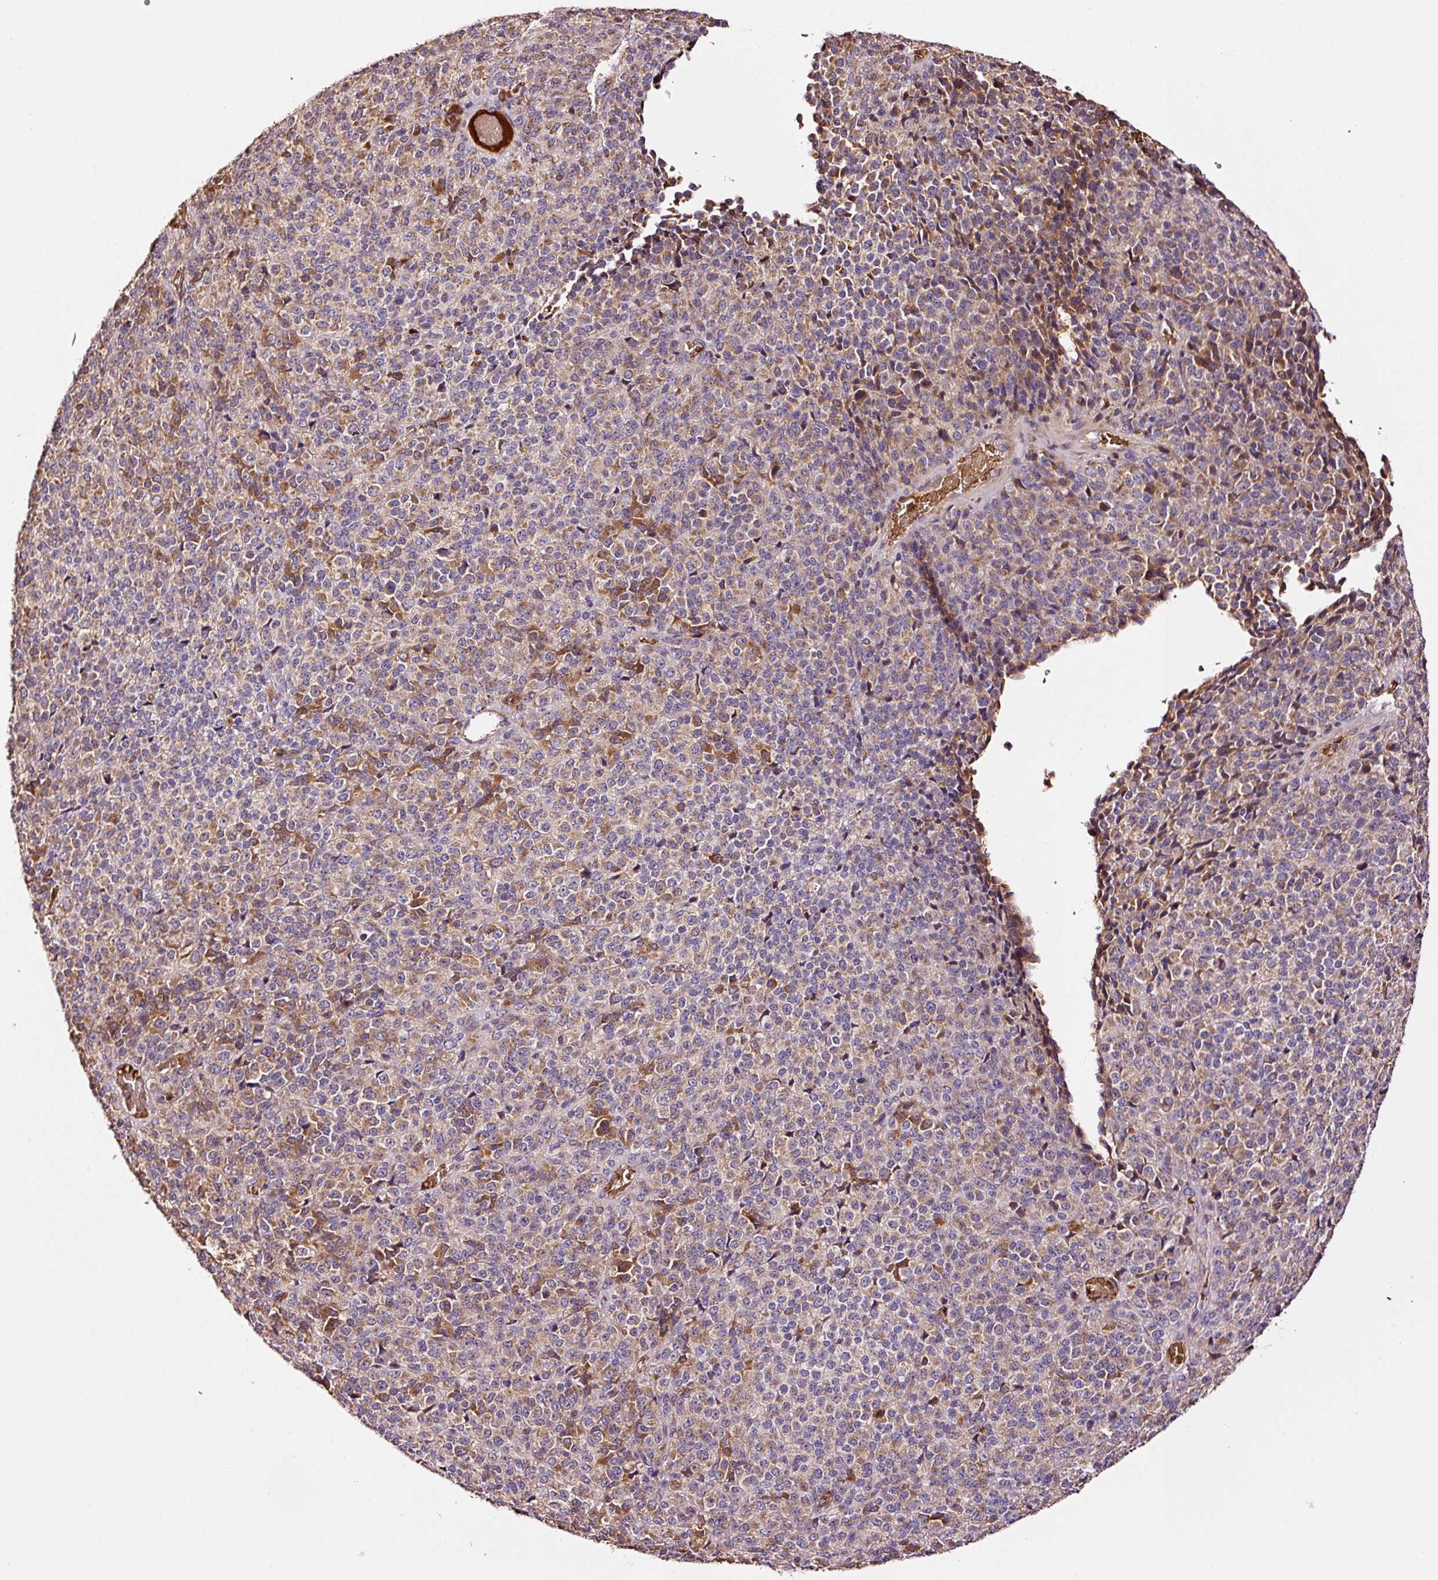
{"staining": {"intensity": "moderate", "quantity": "<25%", "location": "cytoplasmic/membranous"}, "tissue": "melanoma", "cell_type": "Tumor cells", "image_type": "cancer", "snomed": [{"axis": "morphology", "description": "Malignant melanoma, Metastatic site"}, {"axis": "topography", "description": "Brain"}], "caption": "Human malignant melanoma (metastatic site) stained for a protein (brown) exhibits moderate cytoplasmic/membranous positive expression in approximately <25% of tumor cells.", "gene": "PGLYRP2", "patient": {"sex": "female", "age": 56}}